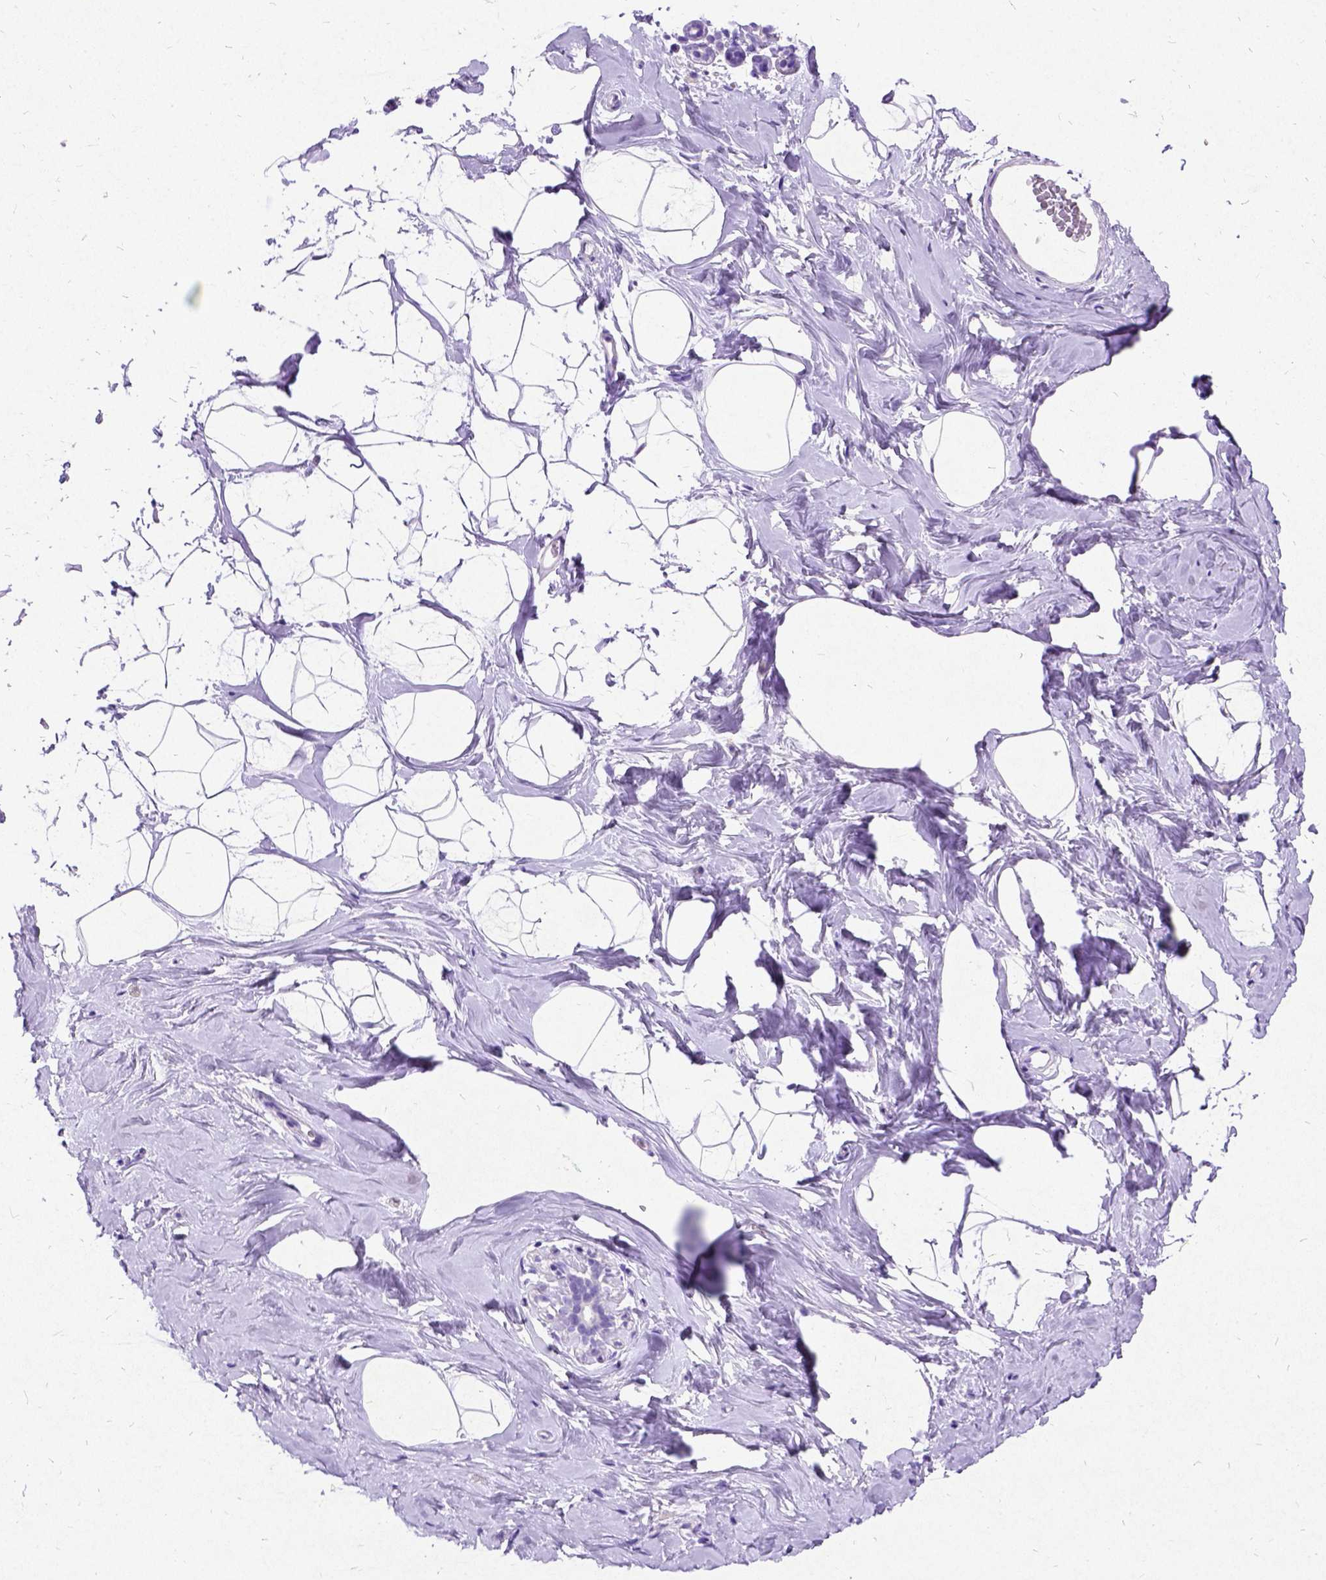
{"staining": {"intensity": "negative", "quantity": "none", "location": "none"}, "tissue": "breast", "cell_type": "Adipocytes", "image_type": "normal", "snomed": [{"axis": "morphology", "description": "Normal tissue, NOS"}, {"axis": "topography", "description": "Breast"}], "caption": "Immunohistochemistry (IHC) histopathology image of normal human breast stained for a protein (brown), which shows no expression in adipocytes.", "gene": "NEUROD4", "patient": {"sex": "female", "age": 32}}